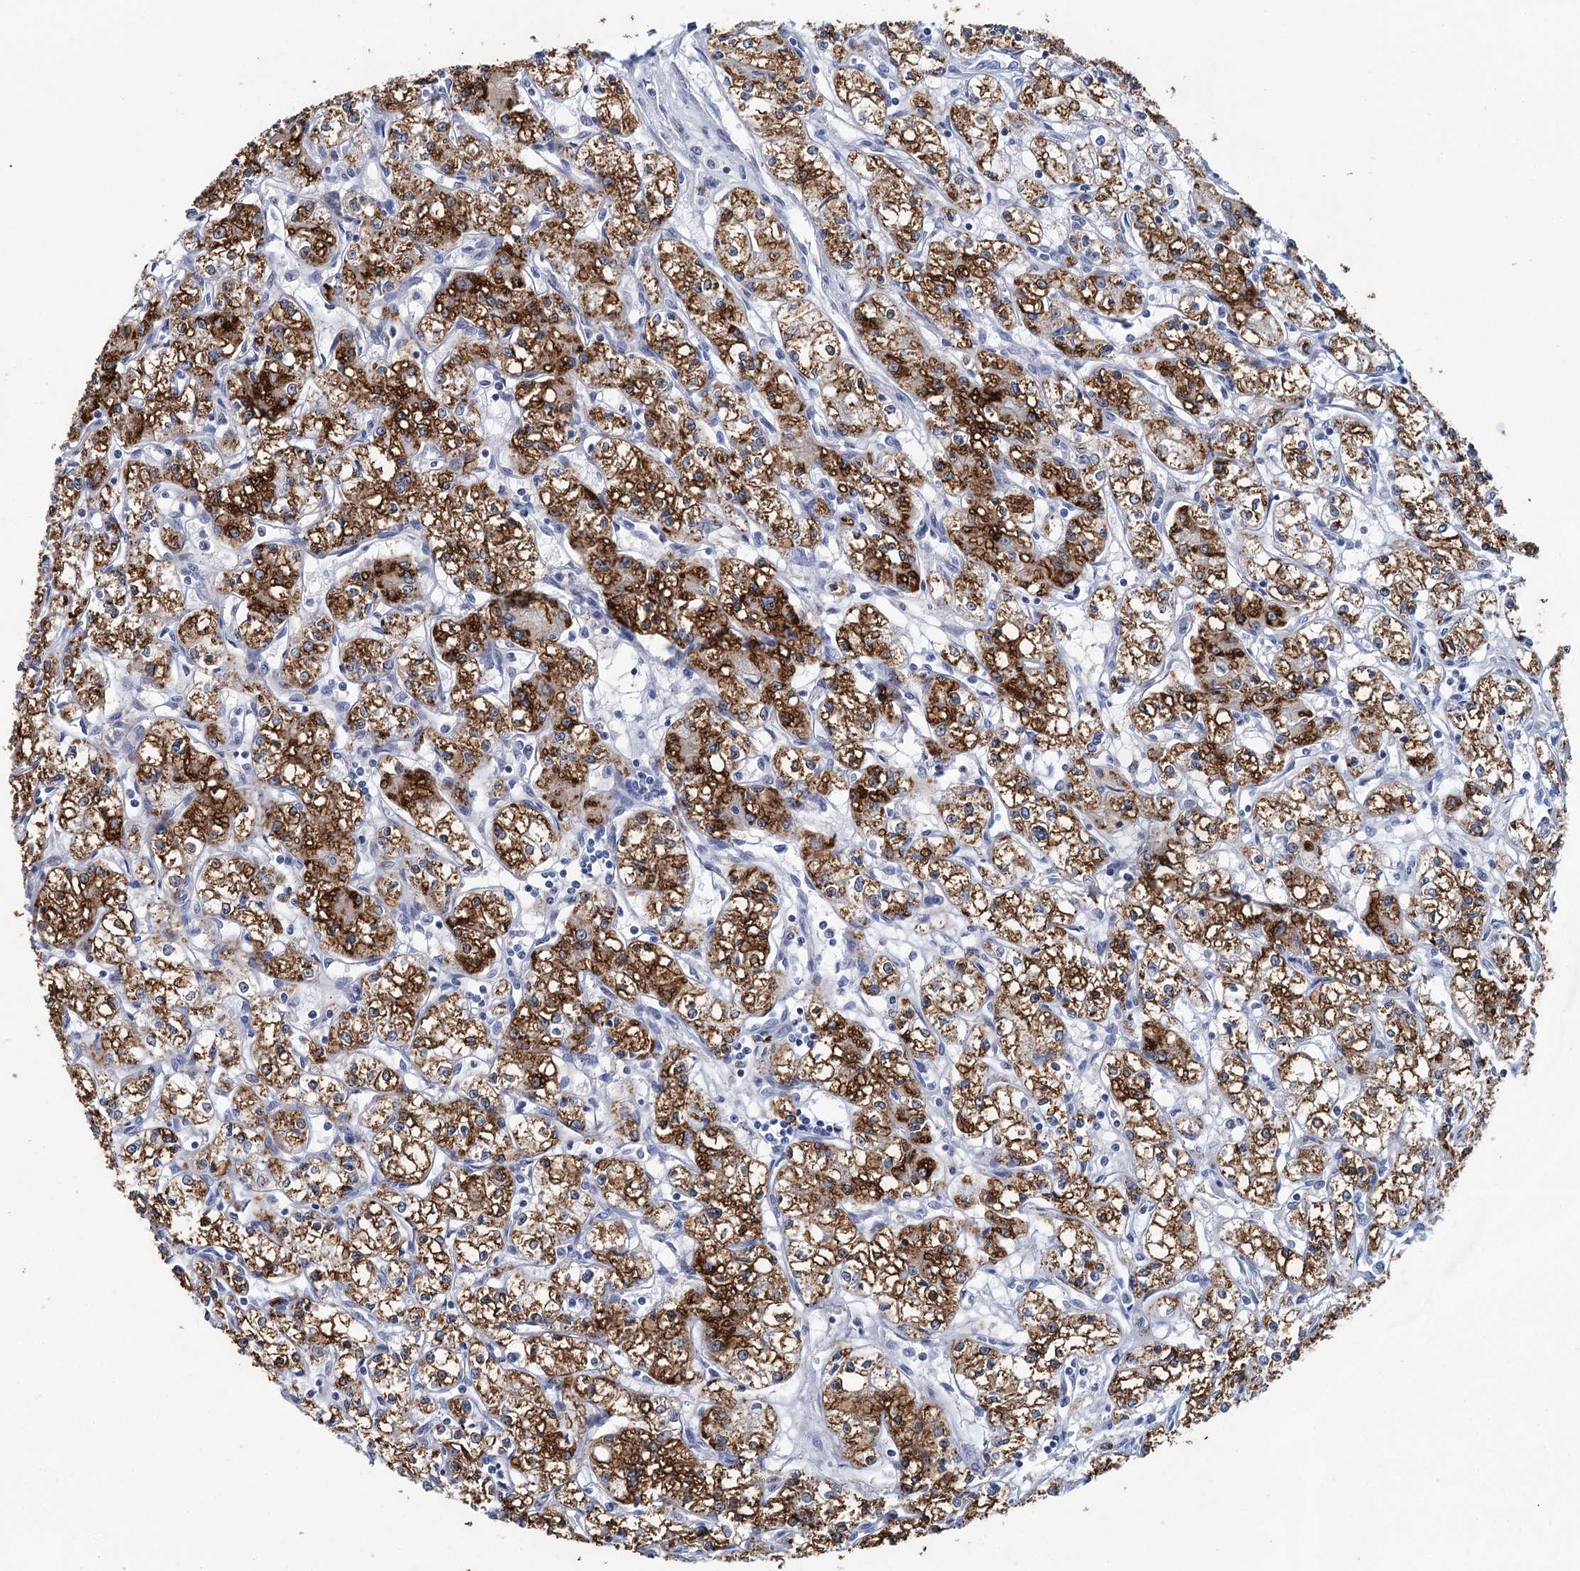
{"staining": {"intensity": "strong", "quantity": ">75%", "location": "cytoplasmic/membranous"}, "tissue": "renal cancer", "cell_type": "Tumor cells", "image_type": "cancer", "snomed": [{"axis": "morphology", "description": "Adenocarcinoma, NOS"}, {"axis": "topography", "description": "Kidney"}], "caption": "A high amount of strong cytoplasmic/membranous staining is identified in about >75% of tumor cells in renal adenocarcinoma tissue.", "gene": "METTL7B", "patient": {"sex": "male", "age": 59}}